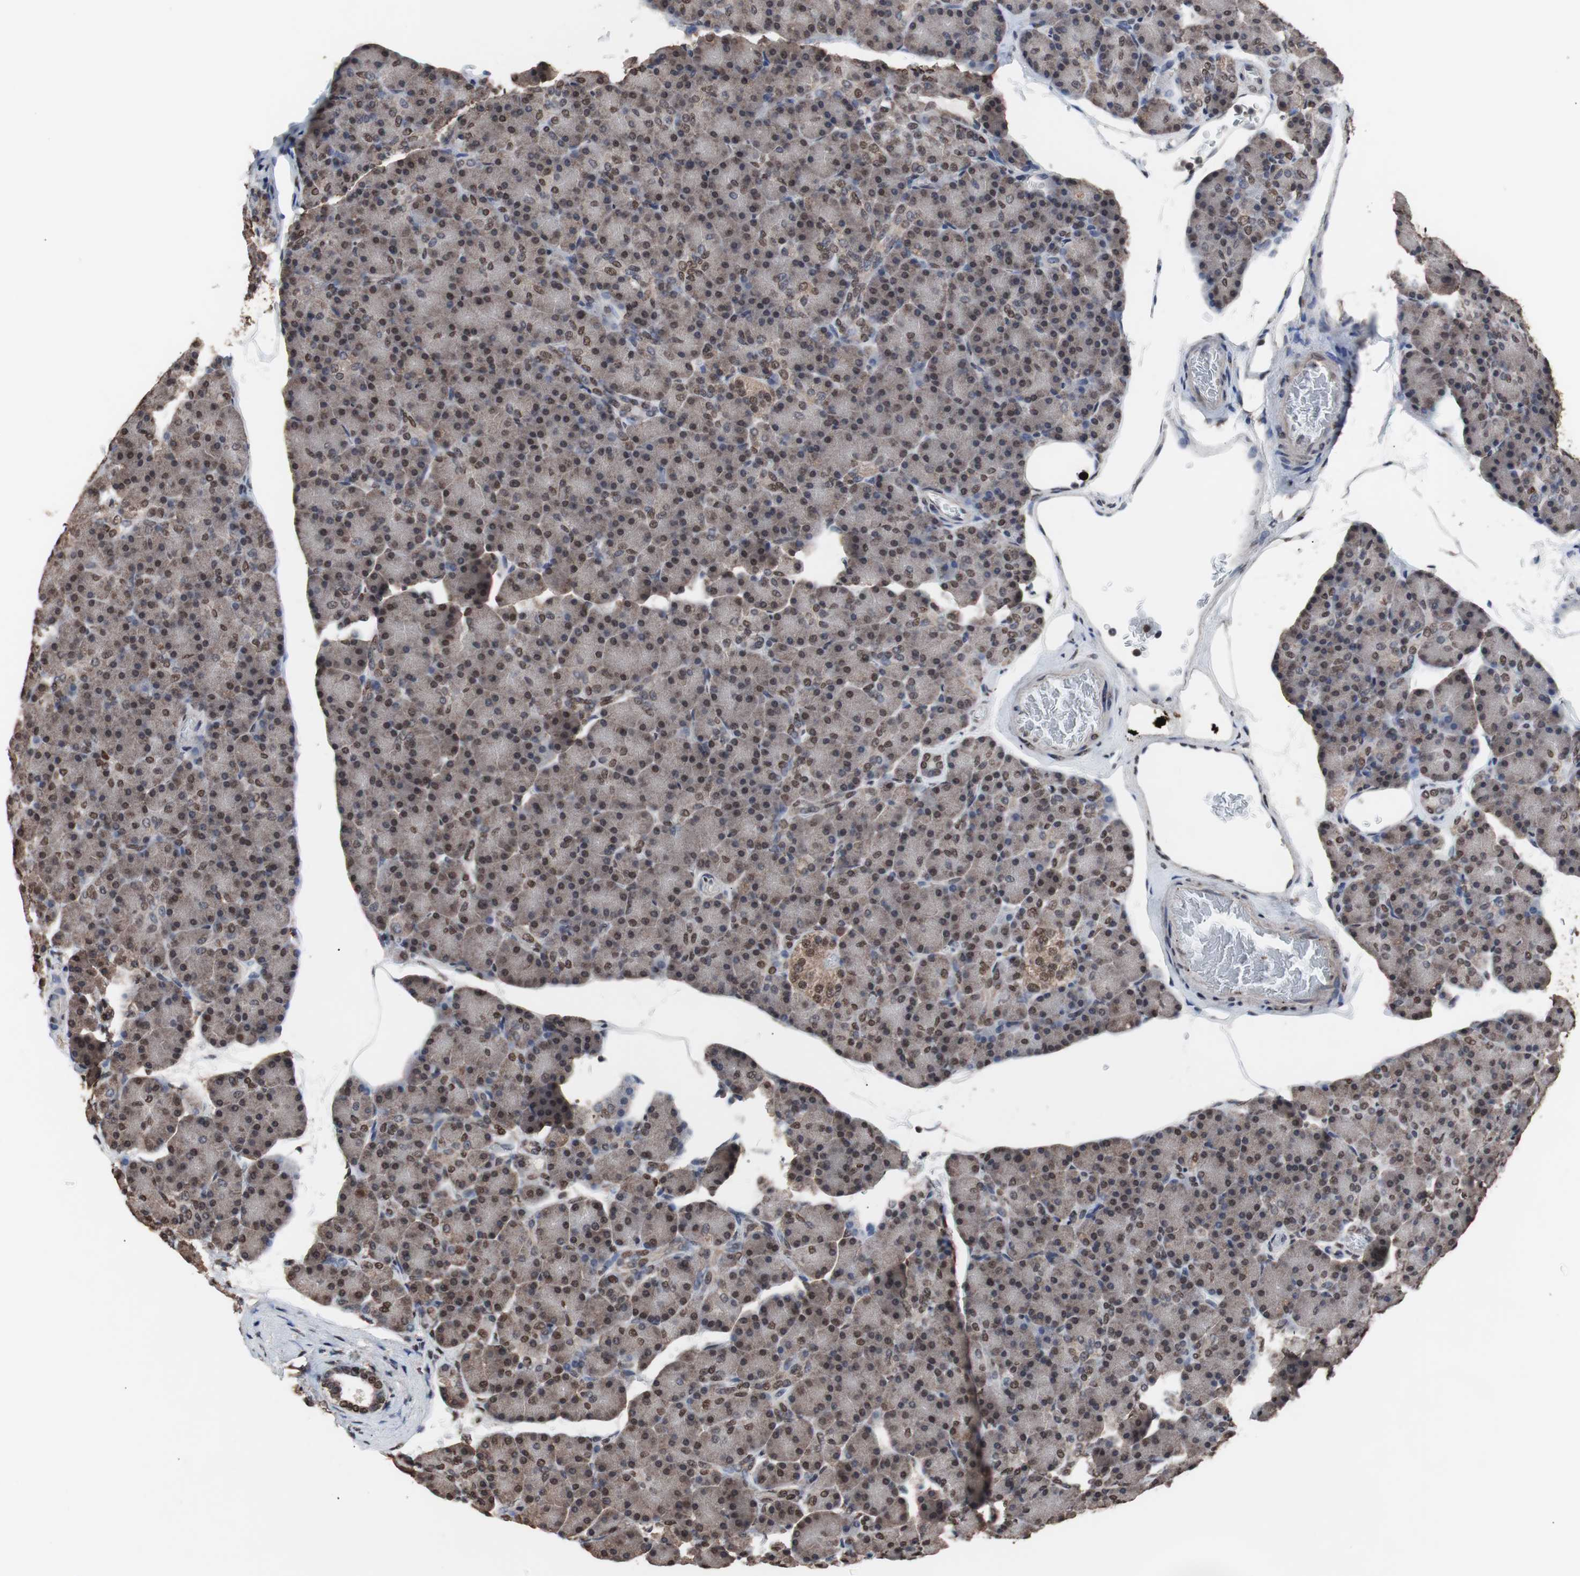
{"staining": {"intensity": "moderate", "quantity": ">75%", "location": "cytoplasmic/membranous,nuclear"}, "tissue": "pancreas", "cell_type": "Exocrine glandular cells", "image_type": "normal", "snomed": [{"axis": "morphology", "description": "Normal tissue, NOS"}, {"axis": "topography", "description": "Pancreas"}], "caption": "Brown immunohistochemical staining in unremarkable human pancreas displays moderate cytoplasmic/membranous,nuclear expression in approximately >75% of exocrine glandular cells.", "gene": "MED27", "patient": {"sex": "female", "age": 43}}